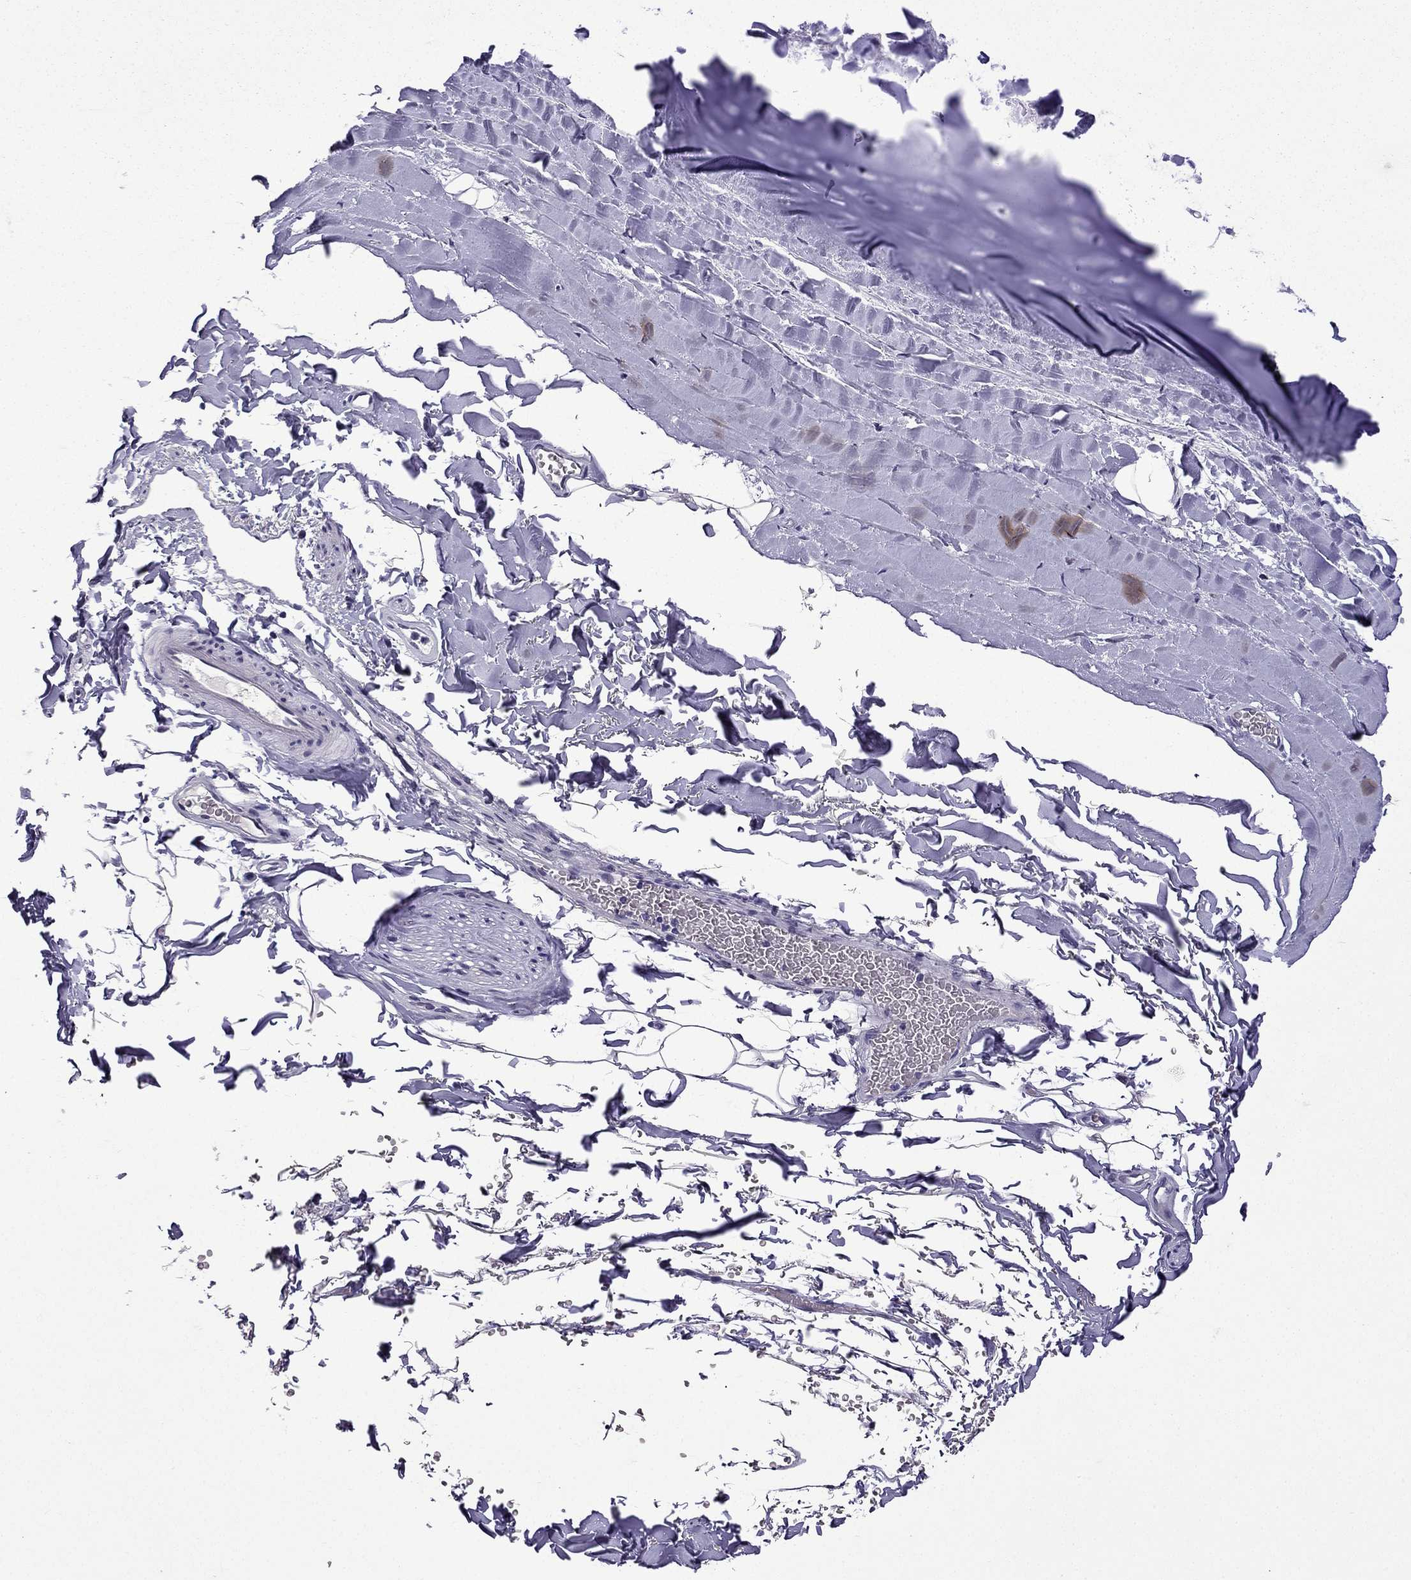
{"staining": {"intensity": "negative", "quantity": "none", "location": "none"}, "tissue": "soft tissue", "cell_type": "Chondrocytes", "image_type": "normal", "snomed": [{"axis": "morphology", "description": "Normal tissue, NOS"}, {"axis": "topography", "description": "Lymph node"}, {"axis": "topography", "description": "Bronchus"}], "caption": "High power microscopy histopathology image of an IHC histopathology image of unremarkable soft tissue, revealing no significant positivity in chondrocytes. The staining was performed using DAB (3,3'-diaminobenzidine) to visualize the protein expression in brown, while the nuclei were stained in blue with hematoxylin (Magnification: 20x).", "gene": "TTN", "patient": {"sex": "female", "age": 70}}